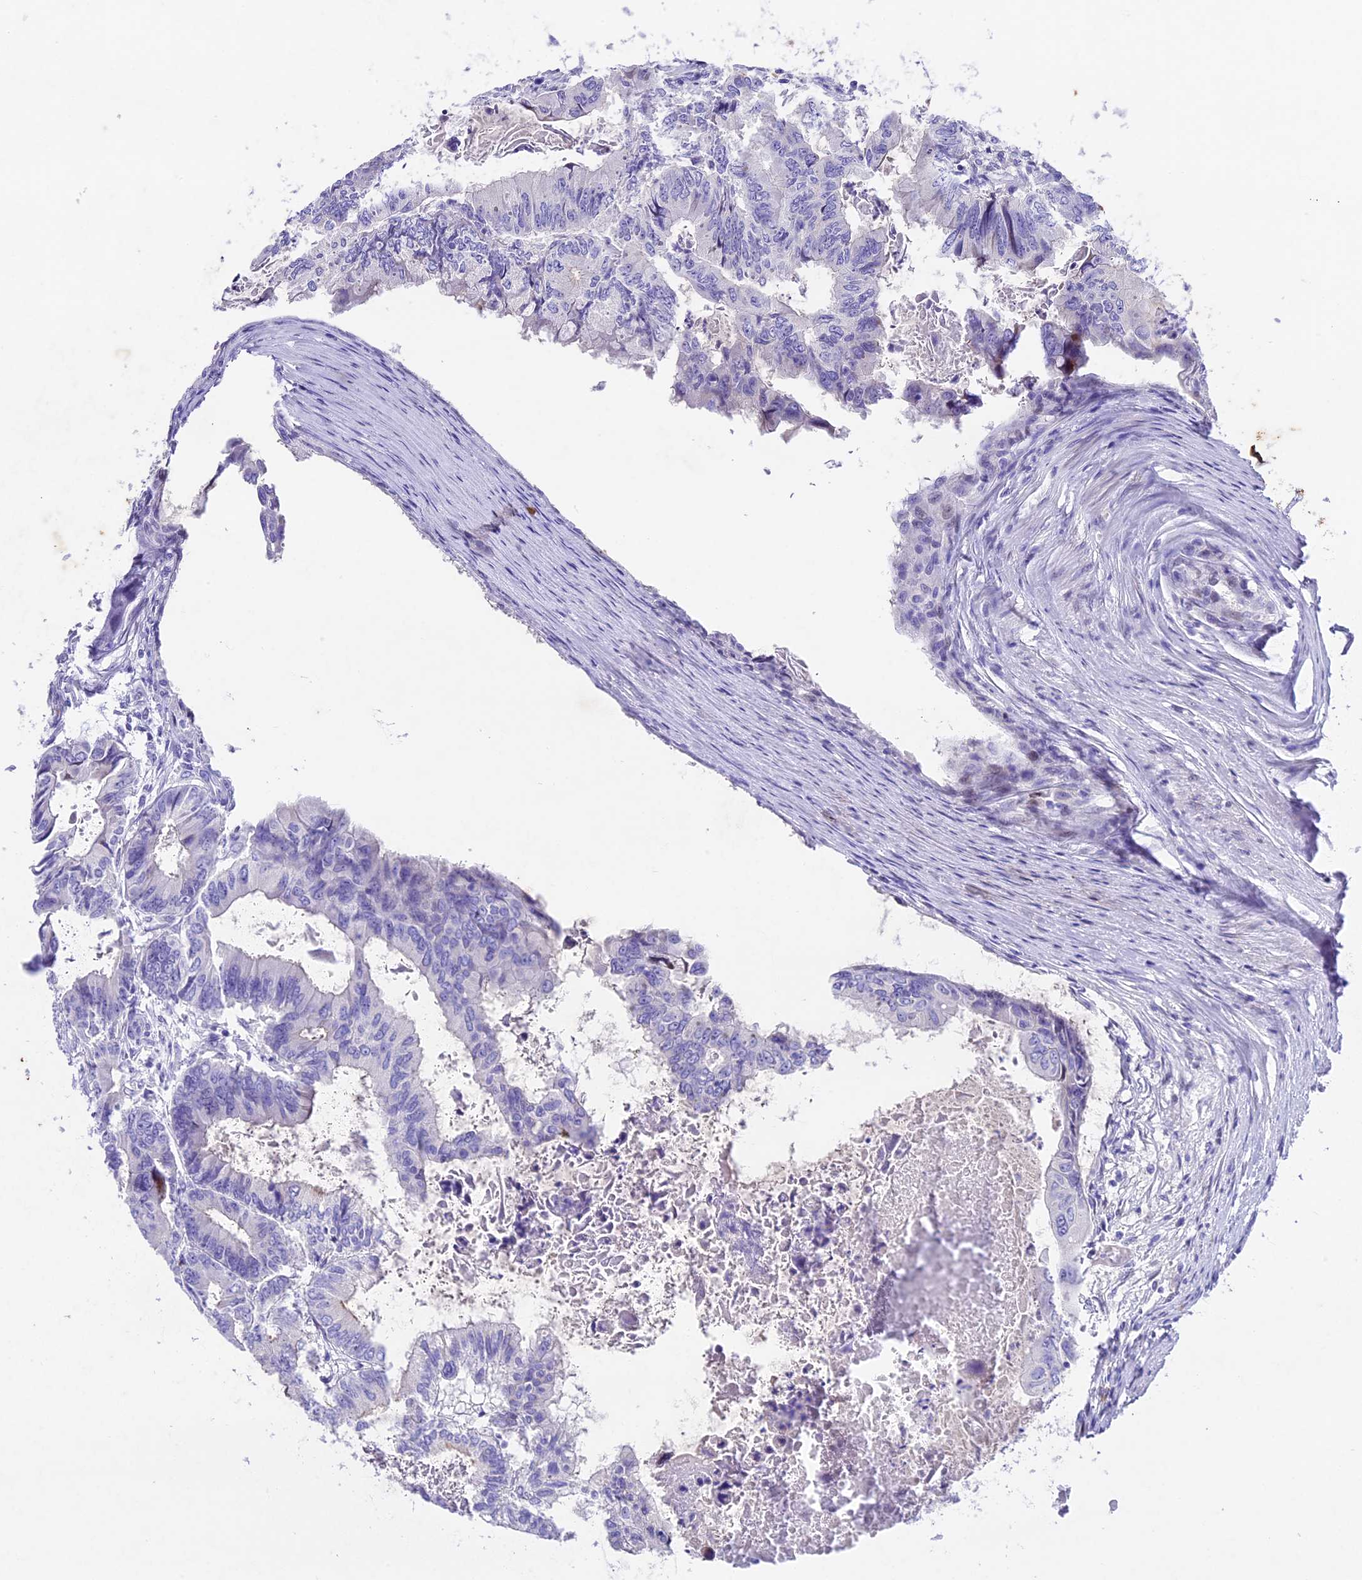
{"staining": {"intensity": "negative", "quantity": "none", "location": "none"}, "tissue": "colorectal cancer", "cell_type": "Tumor cells", "image_type": "cancer", "snomed": [{"axis": "morphology", "description": "Adenocarcinoma, NOS"}, {"axis": "topography", "description": "Colon"}], "caption": "Human colorectal cancer stained for a protein using immunohistochemistry (IHC) shows no positivity in tumor cells.", "gene": "IFT140", "patient": {"sex": "male", "age": 85}}